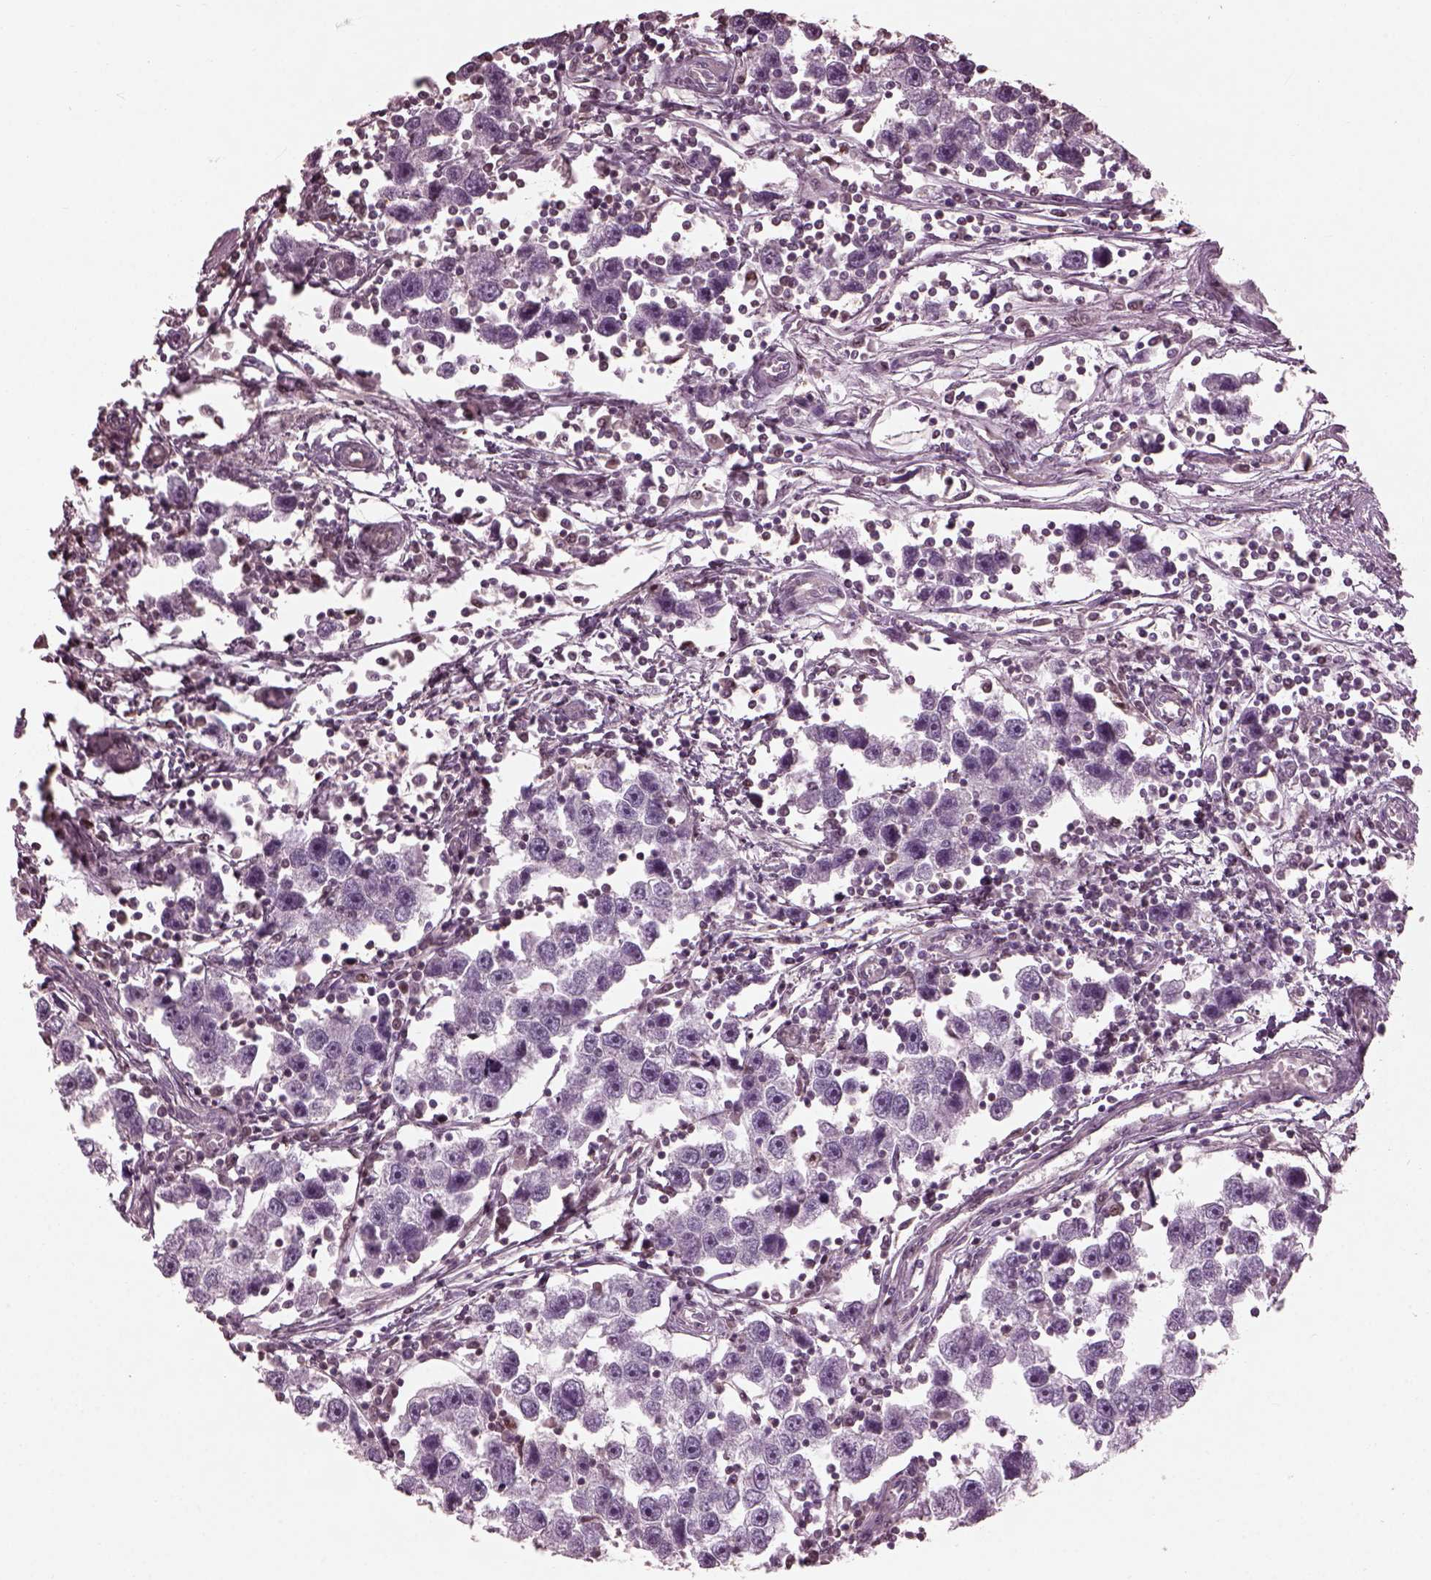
{"staining": {"intensity": "negative", "quantity": "none", "location": "none"}, "tissue": "testis cancer", "cell_type": "Tumor cells", "image_type": "cancer", "snomed": [{"axis": "morphology", "description": "Seminoma, NOS"}, {"axis": "topography", "description": "Testis"}], "caption": "IHC histopathology image of testis seminoma stained for a protein (brown), which reveals no expression in tumor cells. (DAB (3,3'-diaminobenzidine) IHC, high magnification).", "gene": "BFSP1", "patient": {"sex": "male", "age": 30}}